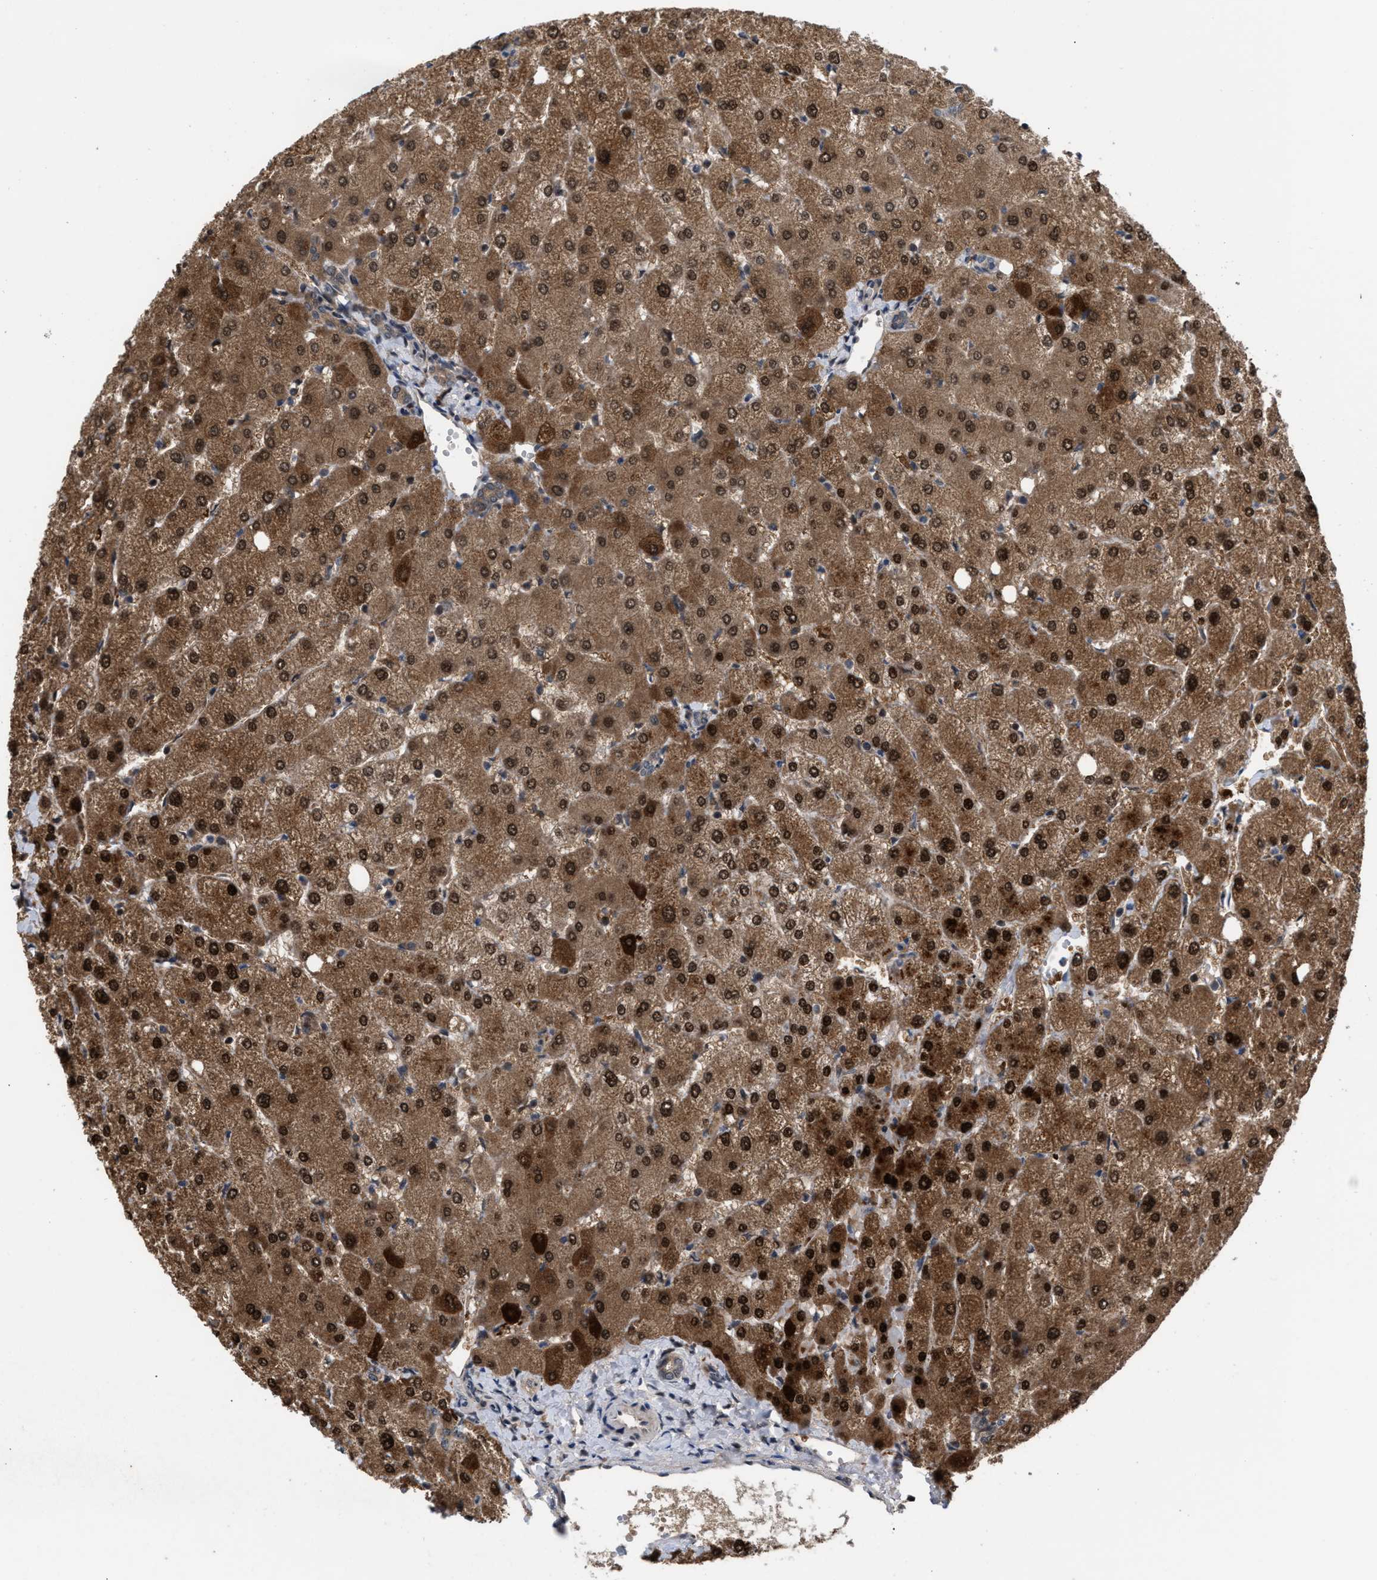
{"staining": {"intensity": "weak", "quantity": ">75%", "location": "cytoplasmic/membranous"}, "tissue": "liver", "cell_type": "Cholangiocytes", "image_type": "normal", "snomed": [{"axis": "morphology", "description": "Normal tissue, NOS"}, {"axis": "topography", "description": "Liver"}], "caption": "Immunohistochemical staining of normal human liver displays weak cytoplasmic/membranous protein expression in approximately >75% of cholangiocytes.", "gene": "C9orf78", "patient": {"sex": "female", "age": 54}}